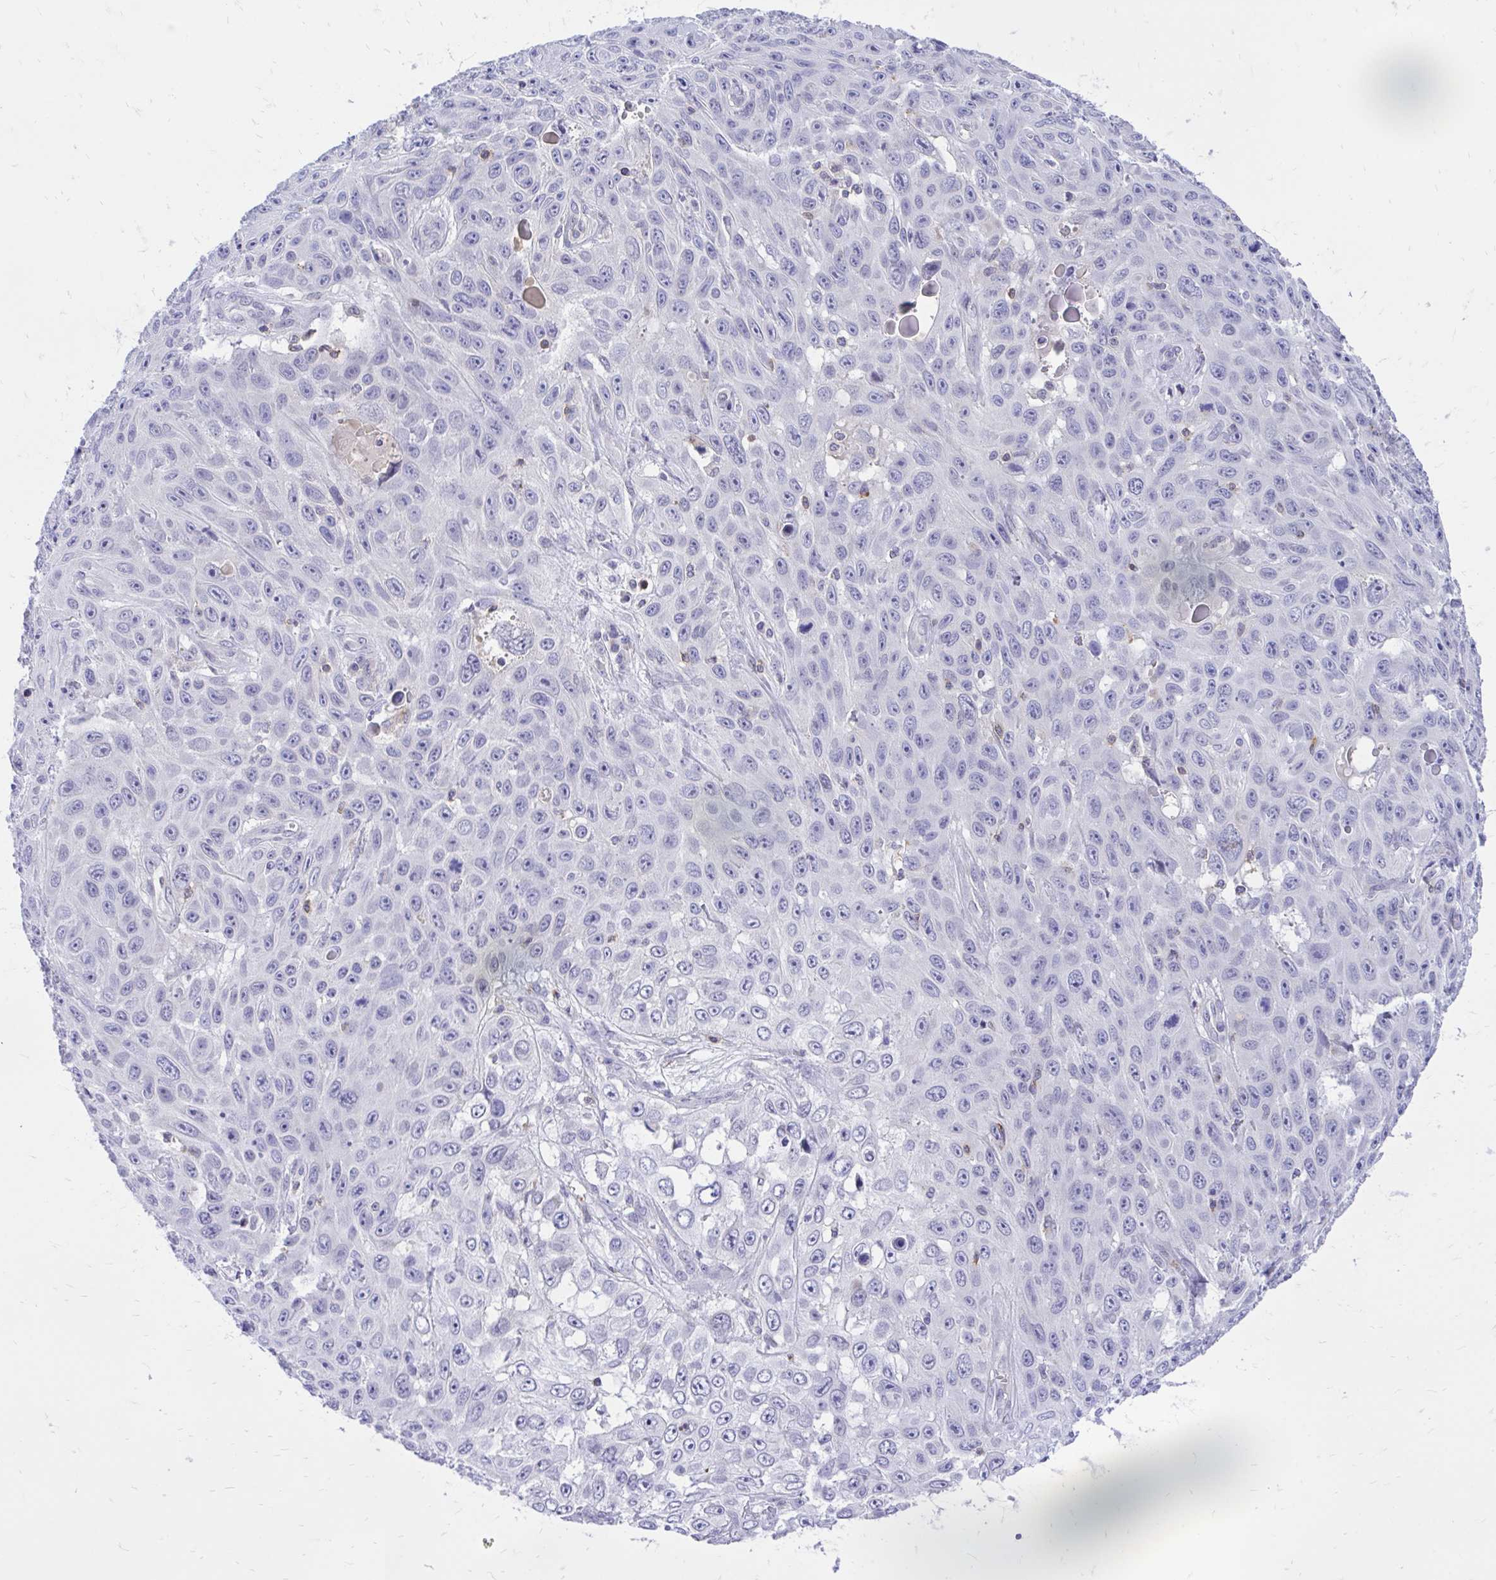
{"staining": {"intensity": "negative", "quantity": "none", "location": "none"}, "tissue": "skin cancer", "cell_type": "Tumor cells", "image_type": "cancer", "snomed": [{"axis": "morphology", "description": "Squamous cell carcinoma, NOS"}, {"axis": "topography", "description": "Skin"}], "caption": "This is an immunohistochemistry micrograph of skin cancer. There is no expression in tumor cells.", "gene": "CXCL8", "patient": {"sex": "male", "age": 82}}